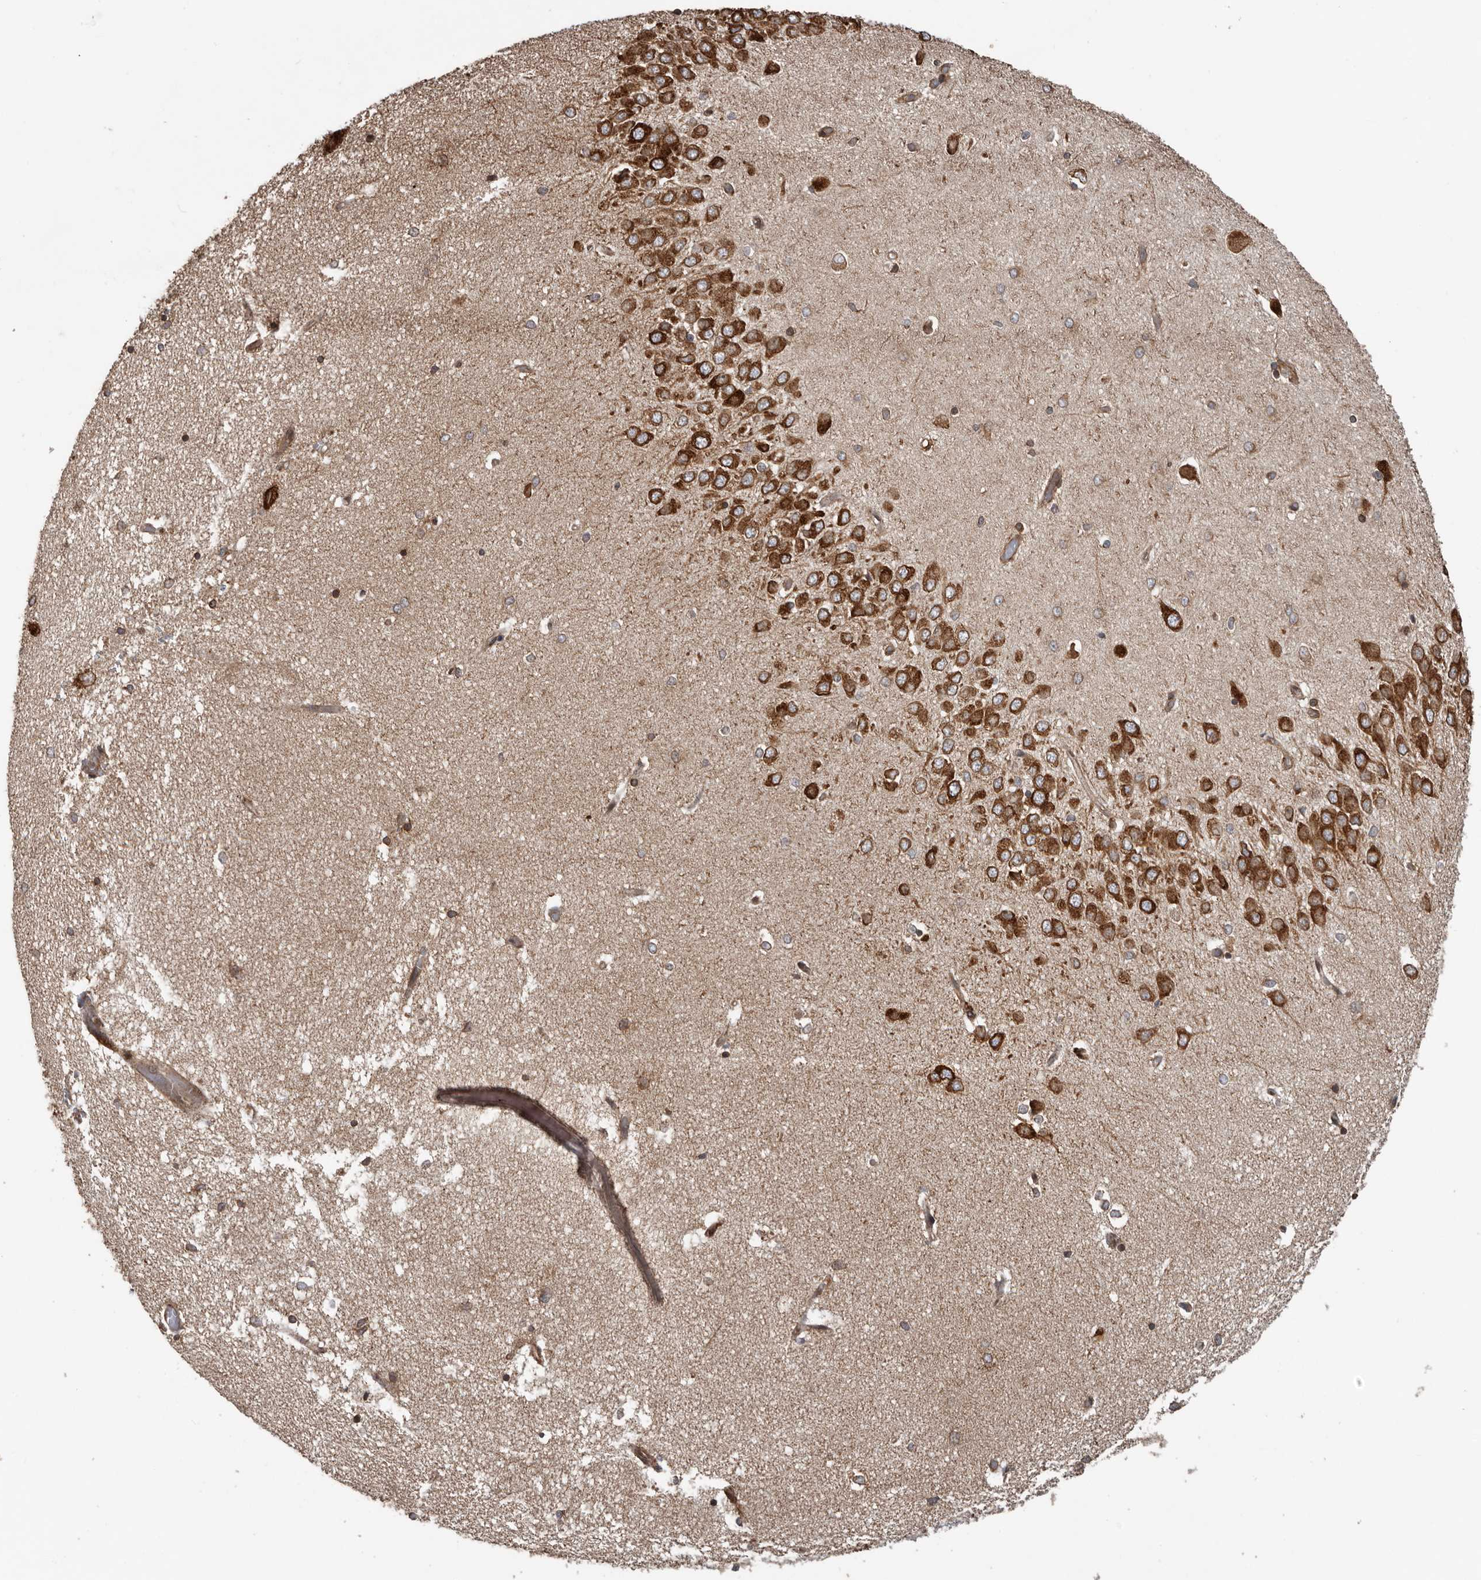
{"staining": {"intensity": "moderate", "quantity": ">75%", "location": "cytoplasmic/membranous"}, "tissue": "hippocampus", "cell_type": "Glial cells", "image_type": "normal", "snomed": [{"axis": "morphology", "description": "Normal tissue, NOS"}, {"axis": "topography", "description": "Hippocampus"}], "caption": "Immunohistochemical staining of benign human hippocampus exhibits >75% levels of moderate cytoplasmic/membranous protein expression in about >75% of glial cells. (brown staining indicates protein expression, while blue staining denotes nuclei).", "gene": "CEP350", "patient": {"sex": "male", "age": 45}}